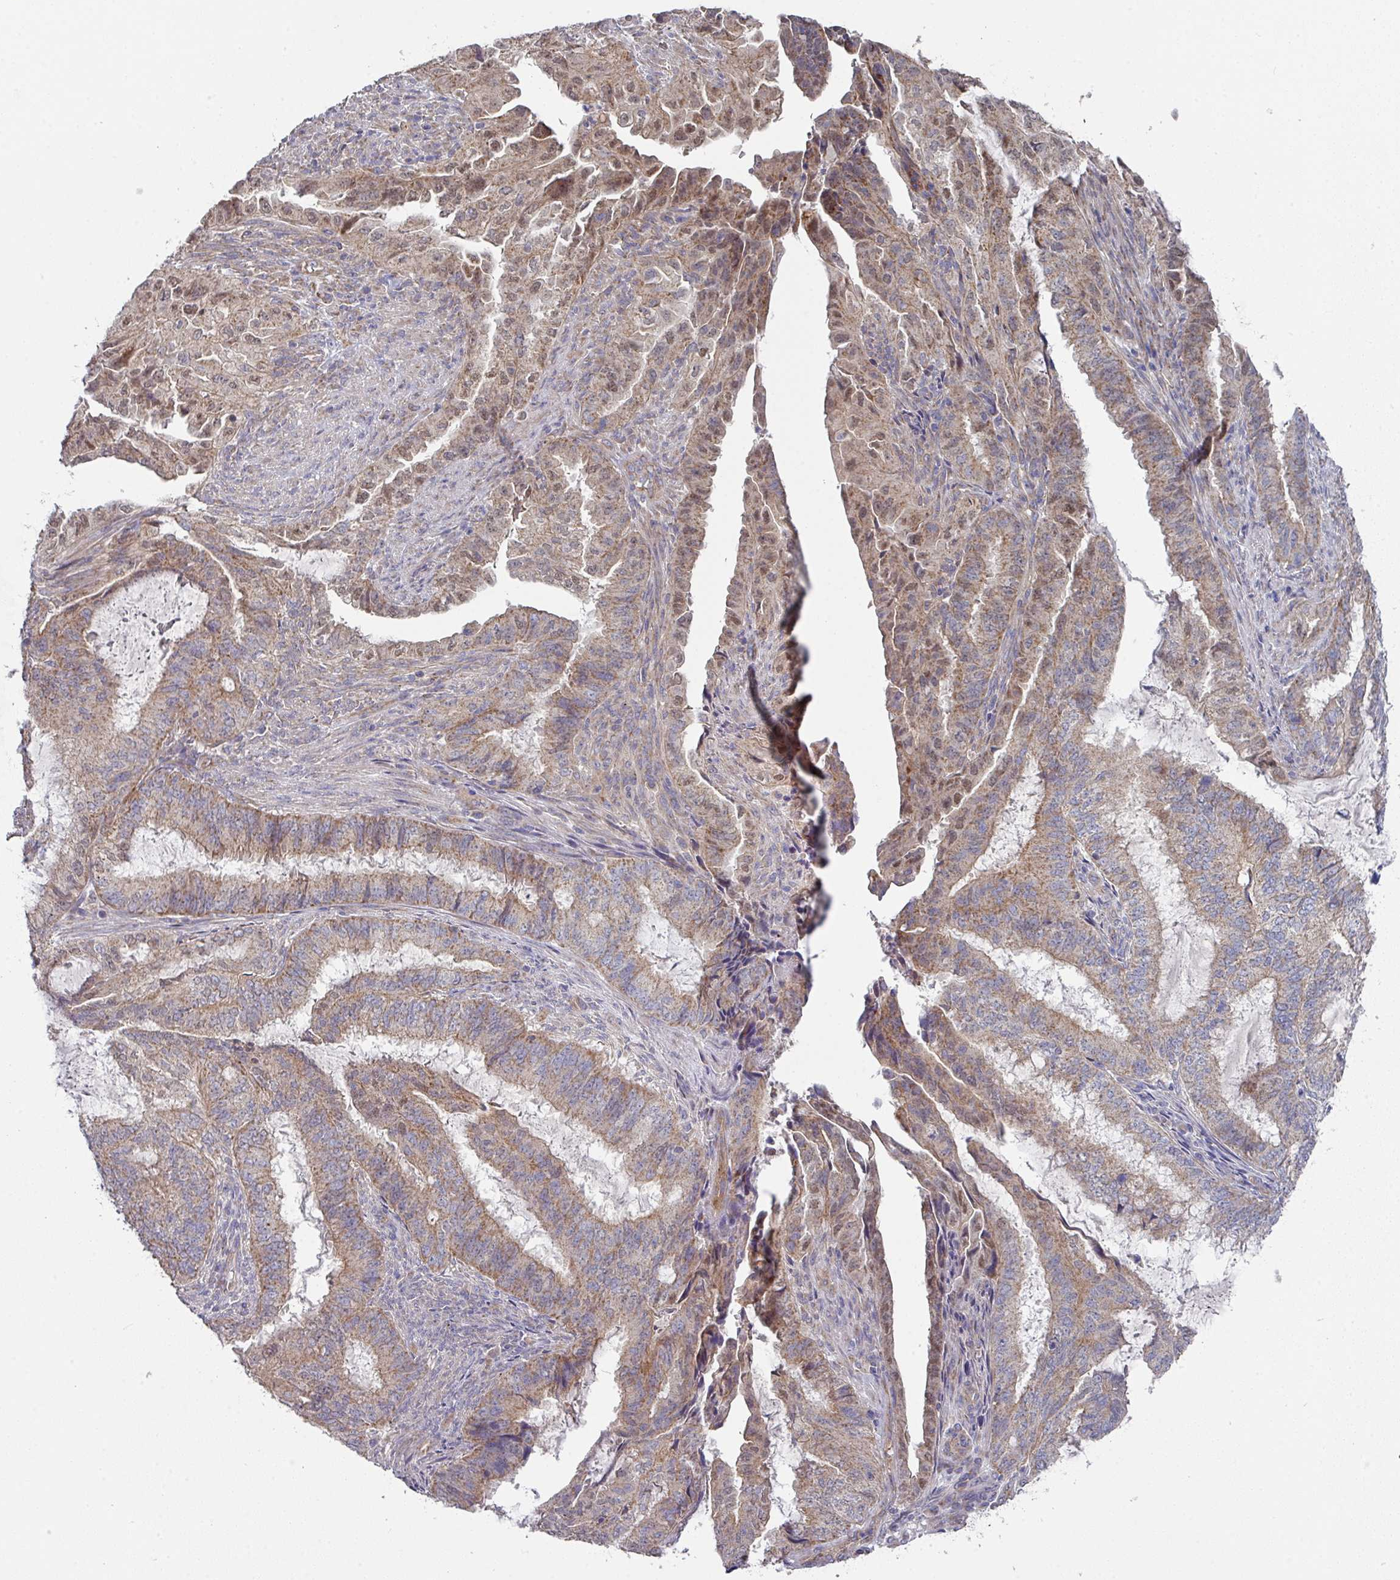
{"staining": {"intensity": "moderate", "quantity": ">75%", "location": "cytoplasmic/membranous,nuclear"}, "tissue": "endometrial cancer", "cell_type": "Tumor cells", "image_type": "cancer", "snomed": [{"axis": "morphology", "description": "Adenocarcinoma, NOS"}, {"axis": "topography", "description": "Endometrium"}], "caption": "This image exhibits immunohistochemistry staining of endometrial adenocarcinoma, with medium moderate cytoplasmic/membranous and nuclear staining in approximately >75% of tumor cells.", "gene": "DCAF12L2", "patient": {"sex": "female", "age": 51}}